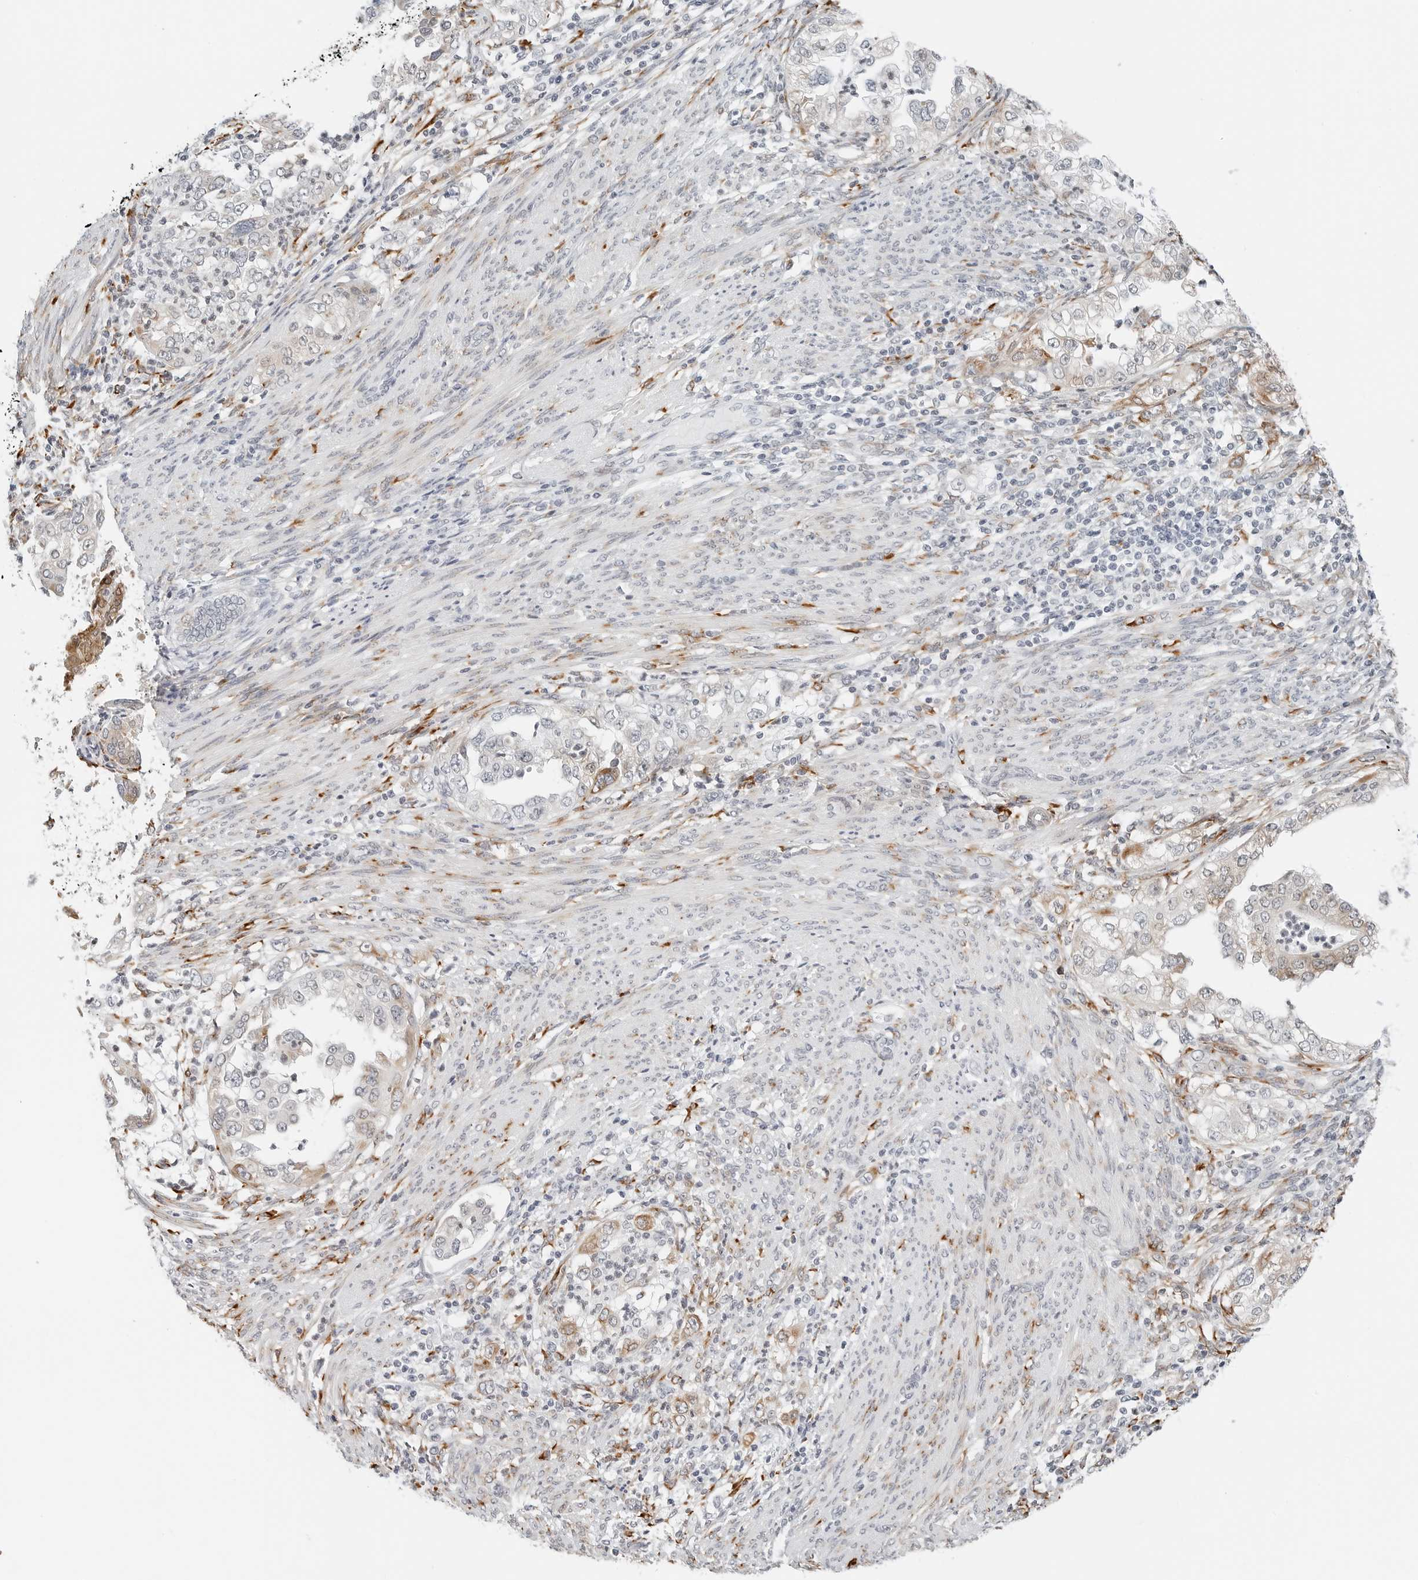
{"staining": {"intensity": "moderate", "quantity": "25%-75%", "location": "cytoplasmic/membranous"}, "tissue": "endometrial cancer", "cell_type": "Tumor cells", "image_type": "cancer", "snomed": [{"axis": "morphology", "description": "Adenocarcinoma, NOS"}, {"axis": "topography", "description": "Endometrium"}], "caption": "Protein staining of endometrial cancer (adenocarcinoma) tissue exhibits moderate cytoplasmic/membranous staining in approximately 25%-75% of tumor cells.", "gene": "P4HA2", "patient": {"sex": "female", "age": 85}}